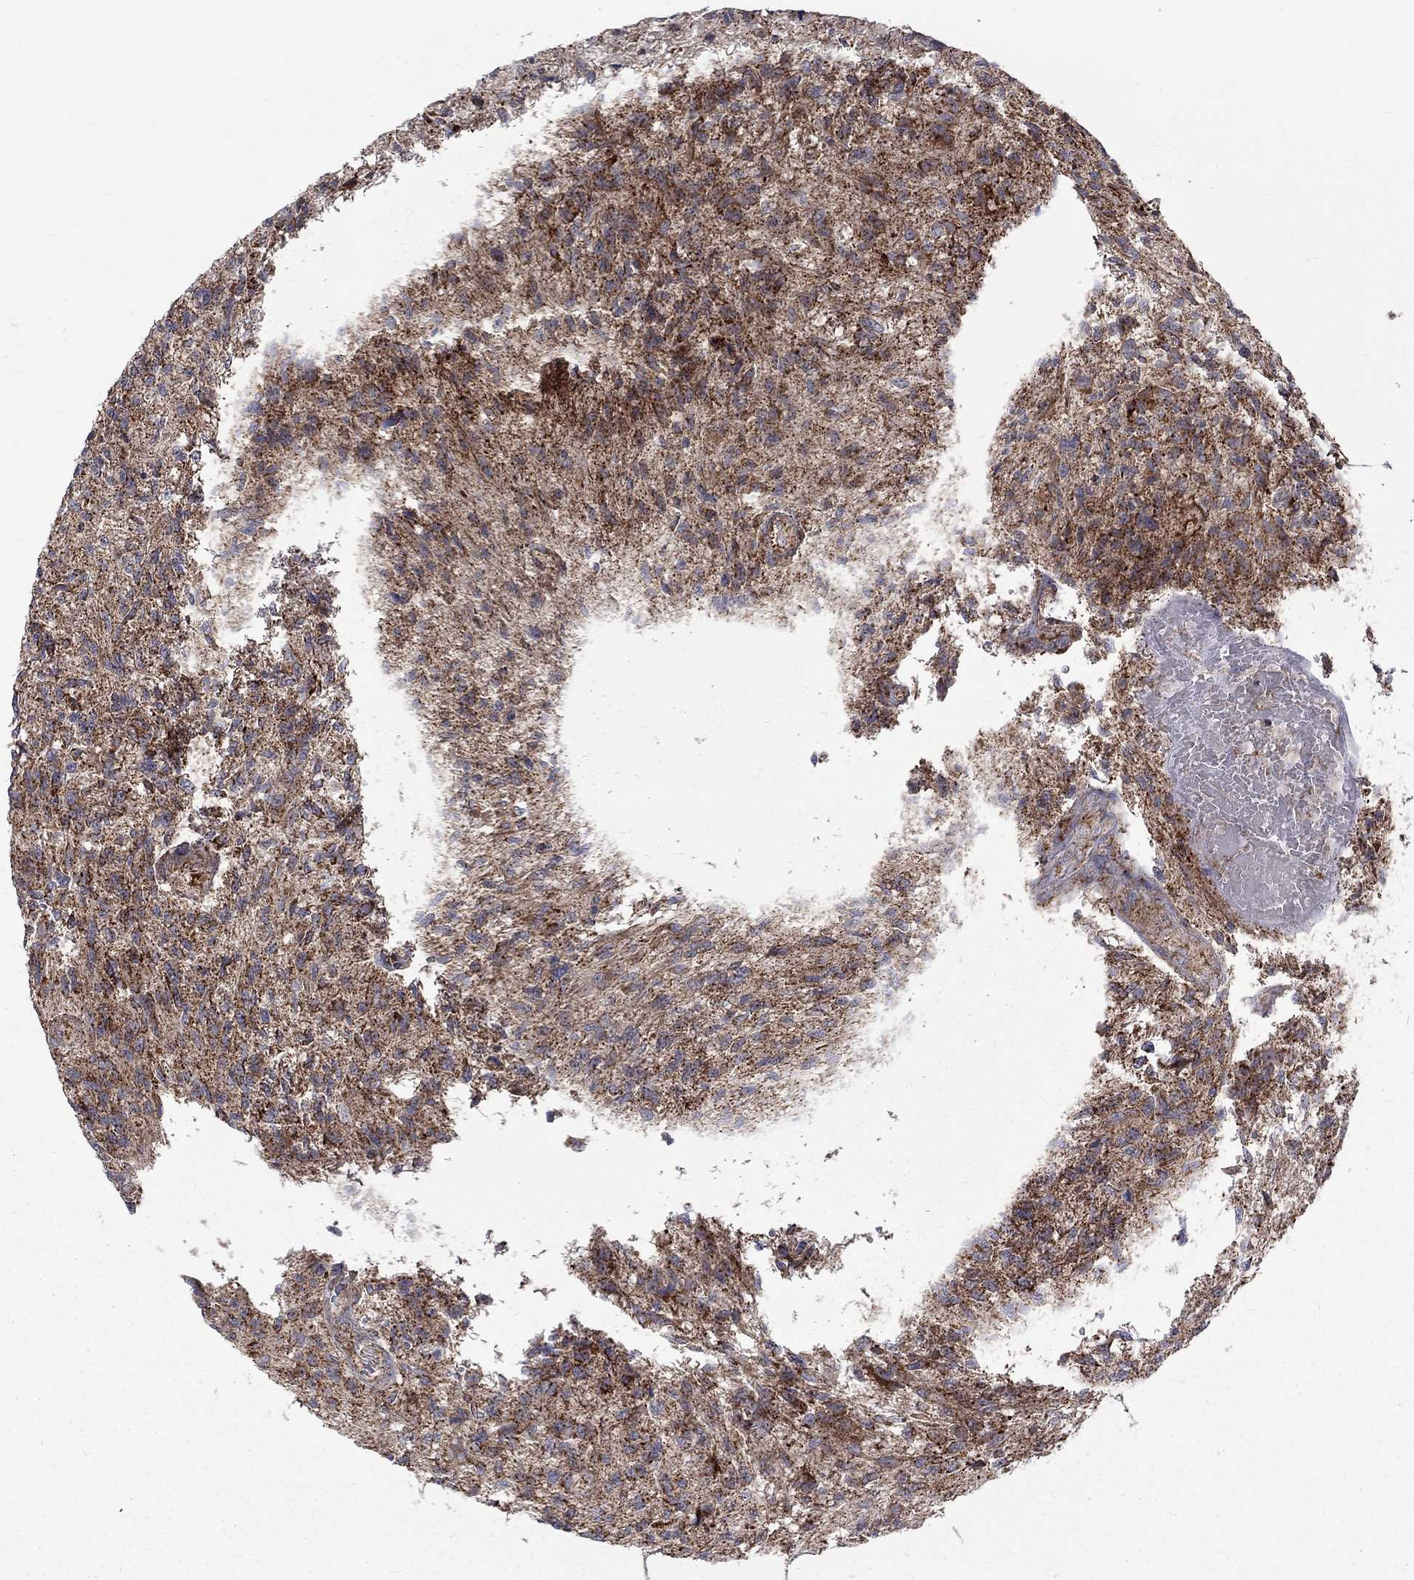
{"staining": {"intensity": "strong", "quantity": "25%-75%", "location": "cytoplasmic/membranous"}, "tissue": "glioma", "cell_type": "Tumor cells", "image_type": "cancer", "snomed": [{"axis": "morphology", "description": "Glioma, malignant, High grade"}, {"axis": "topography", "description": "Brain"}], "caption": "Protein expression by immunohistochemistry (IHC) exhibits strong cytoplasmic/membranous positivity in approximately 25%-75% of tumor cells in glioma.", "gene": "ALDH1B1", "patient": {"sex": "male", "age": 56}}